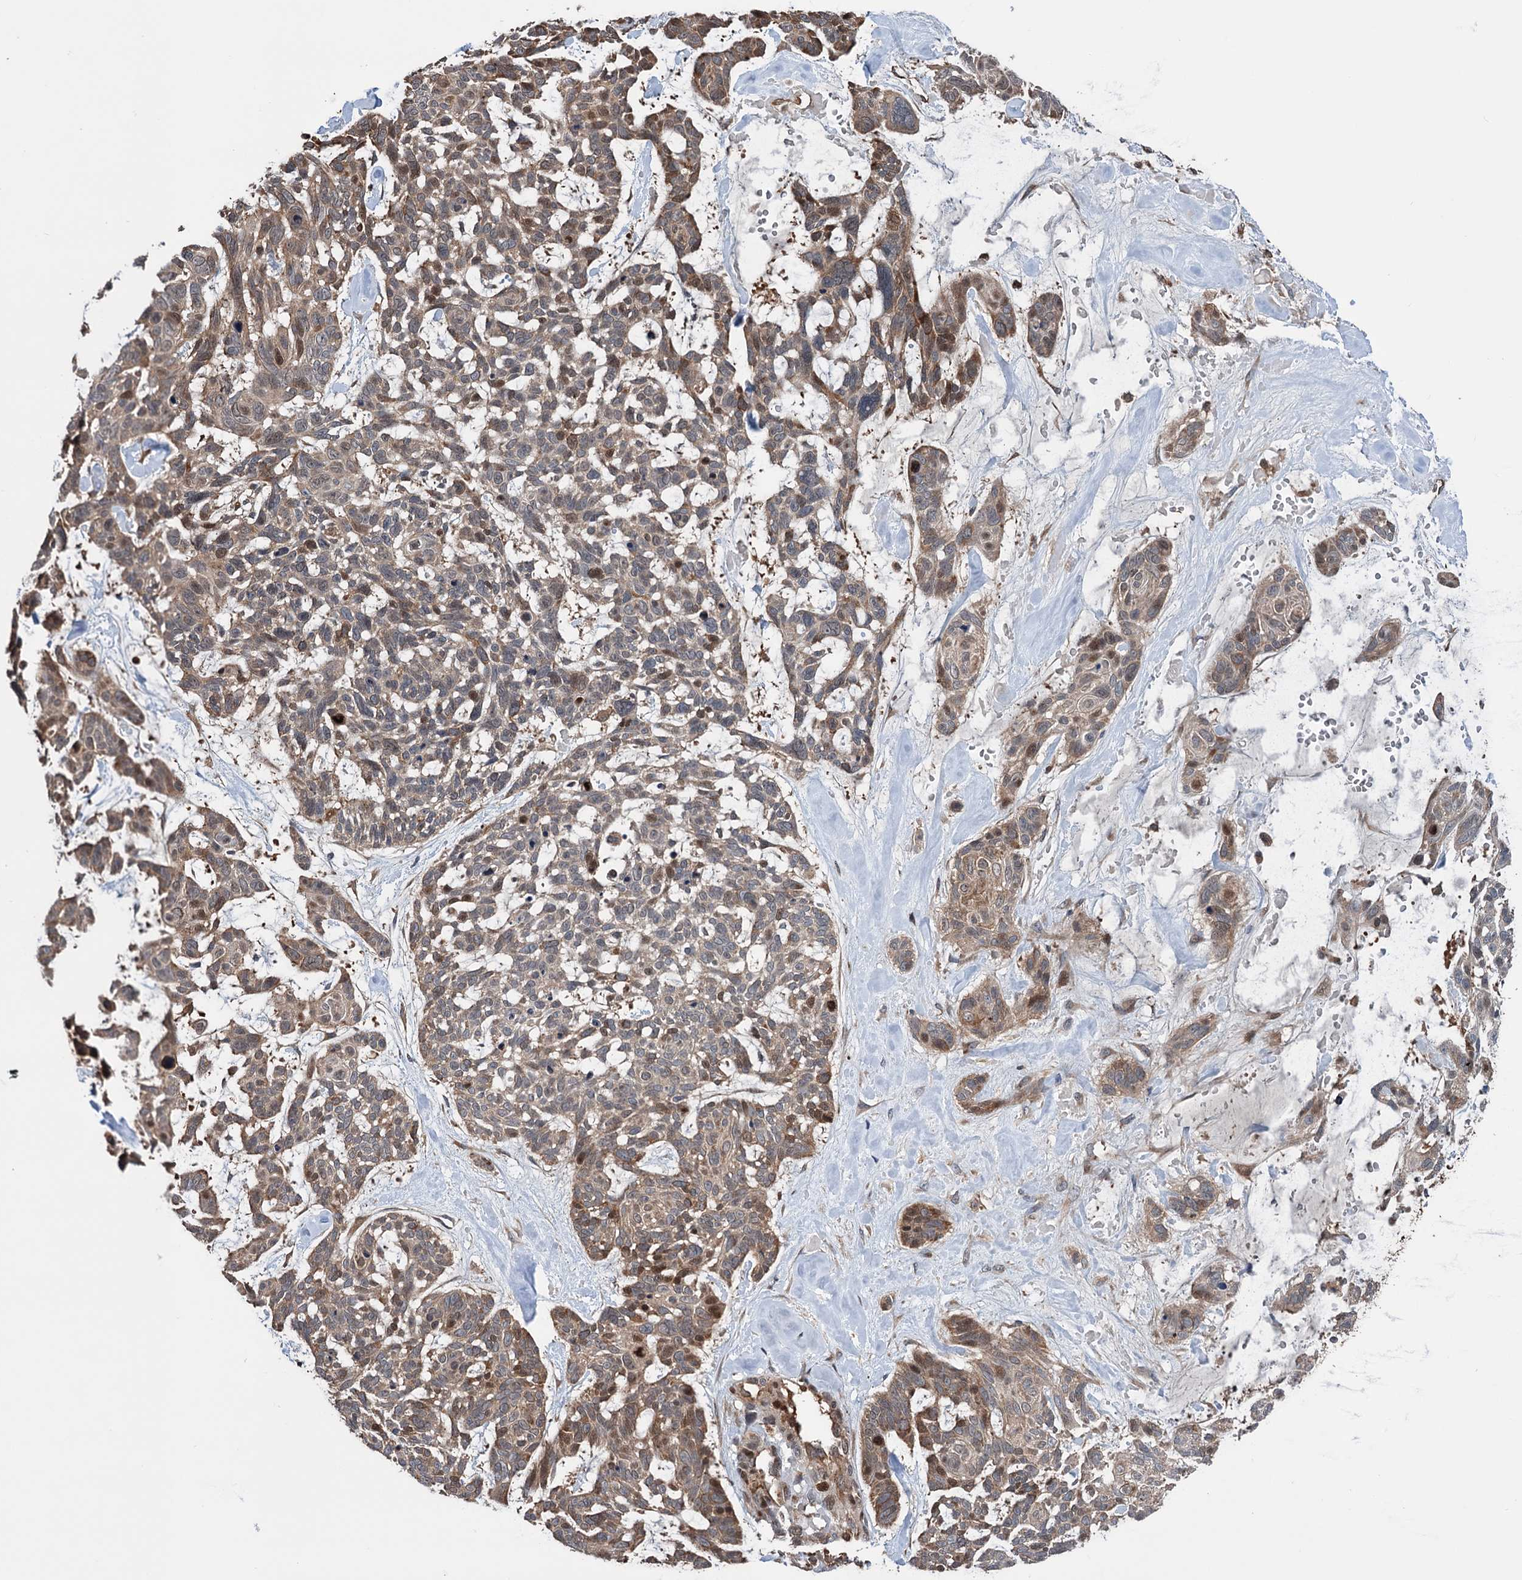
{"staining": {"intensity": "weak", "quantity": "25%-75%", "location": "cytoplasmic/membranous,nuclear"}, "tissue": "skin cancer", "cell_type": "Tumor cells", "image_type": "cancer", "snomed": [{"axis": "morphology", "description": "Basal cell carcinoma"}, {"axis": "topography", "description": "Skin"}], "caption": "The immunohistochemical stain highlights weak cytoplasmic/membranous and nuclear staining in tumor cells of skin cancer (basal cell carcinoma) tissue. (DAB (3,3'-diaminobenzidine) IHC, brown staining for protein, blue staining for nuclei).", "gene": "NCAPD2", "patient": {"sex": "male", "age": 88}}